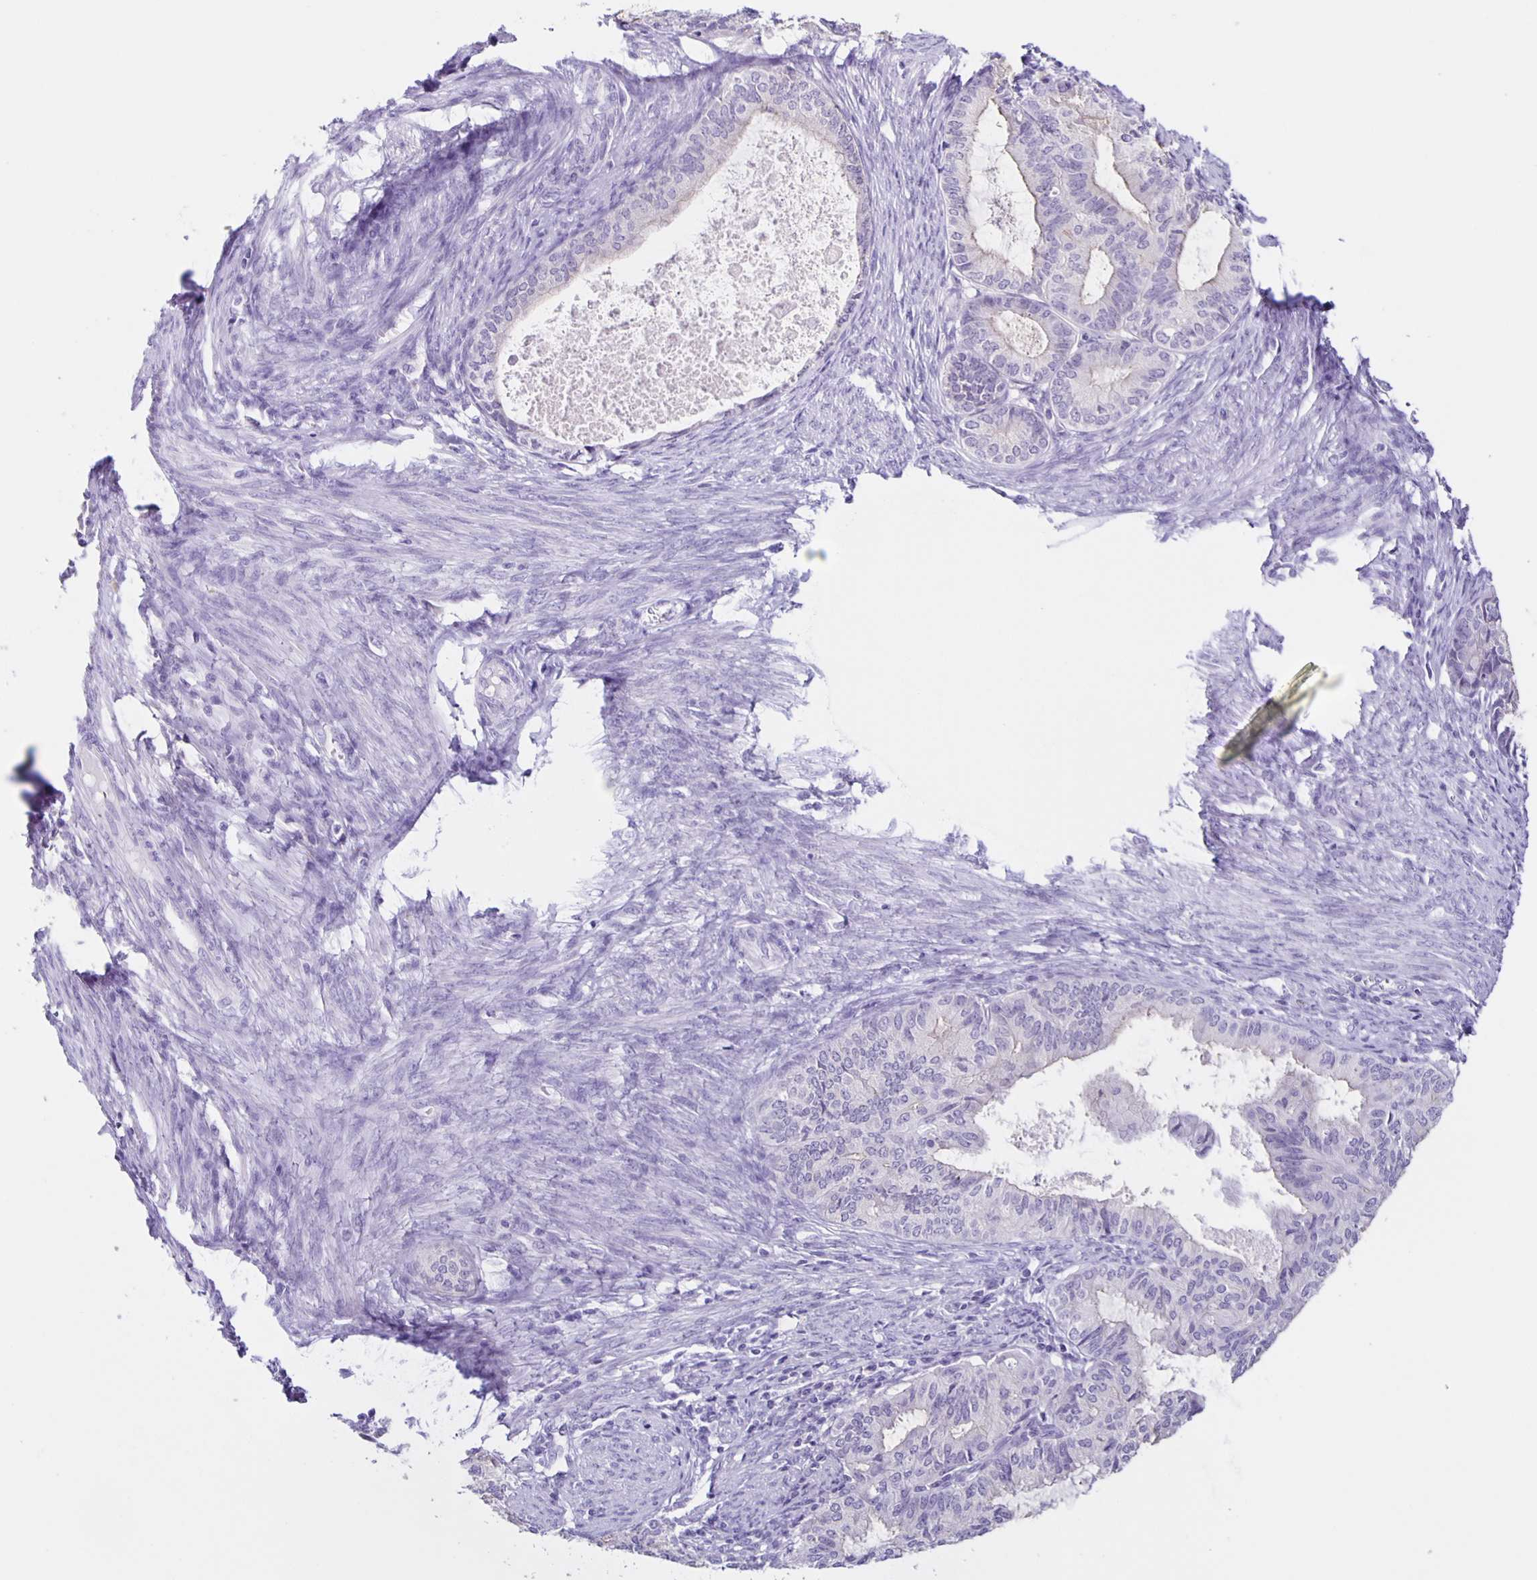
{"staining": {"intensity": "negative", "quantity": "none", "location": "none"}, "tissue": "endometrial cancer", "cell_type": "Tumor cells", "image_type": "cancer", "snomed": [{"axis": "morphology", "description": "Adenocarcinoma, NOS"}, {"axis": "topography", "description": "Endometrium"}], "caption": "High power microscopy photomicrograph of an IHC histopathology image of endometrial cancer, revealing no significant staining in tumor cells.", "gene": "SLC12A3", "patient": {"sex": "female", "age": 86}}